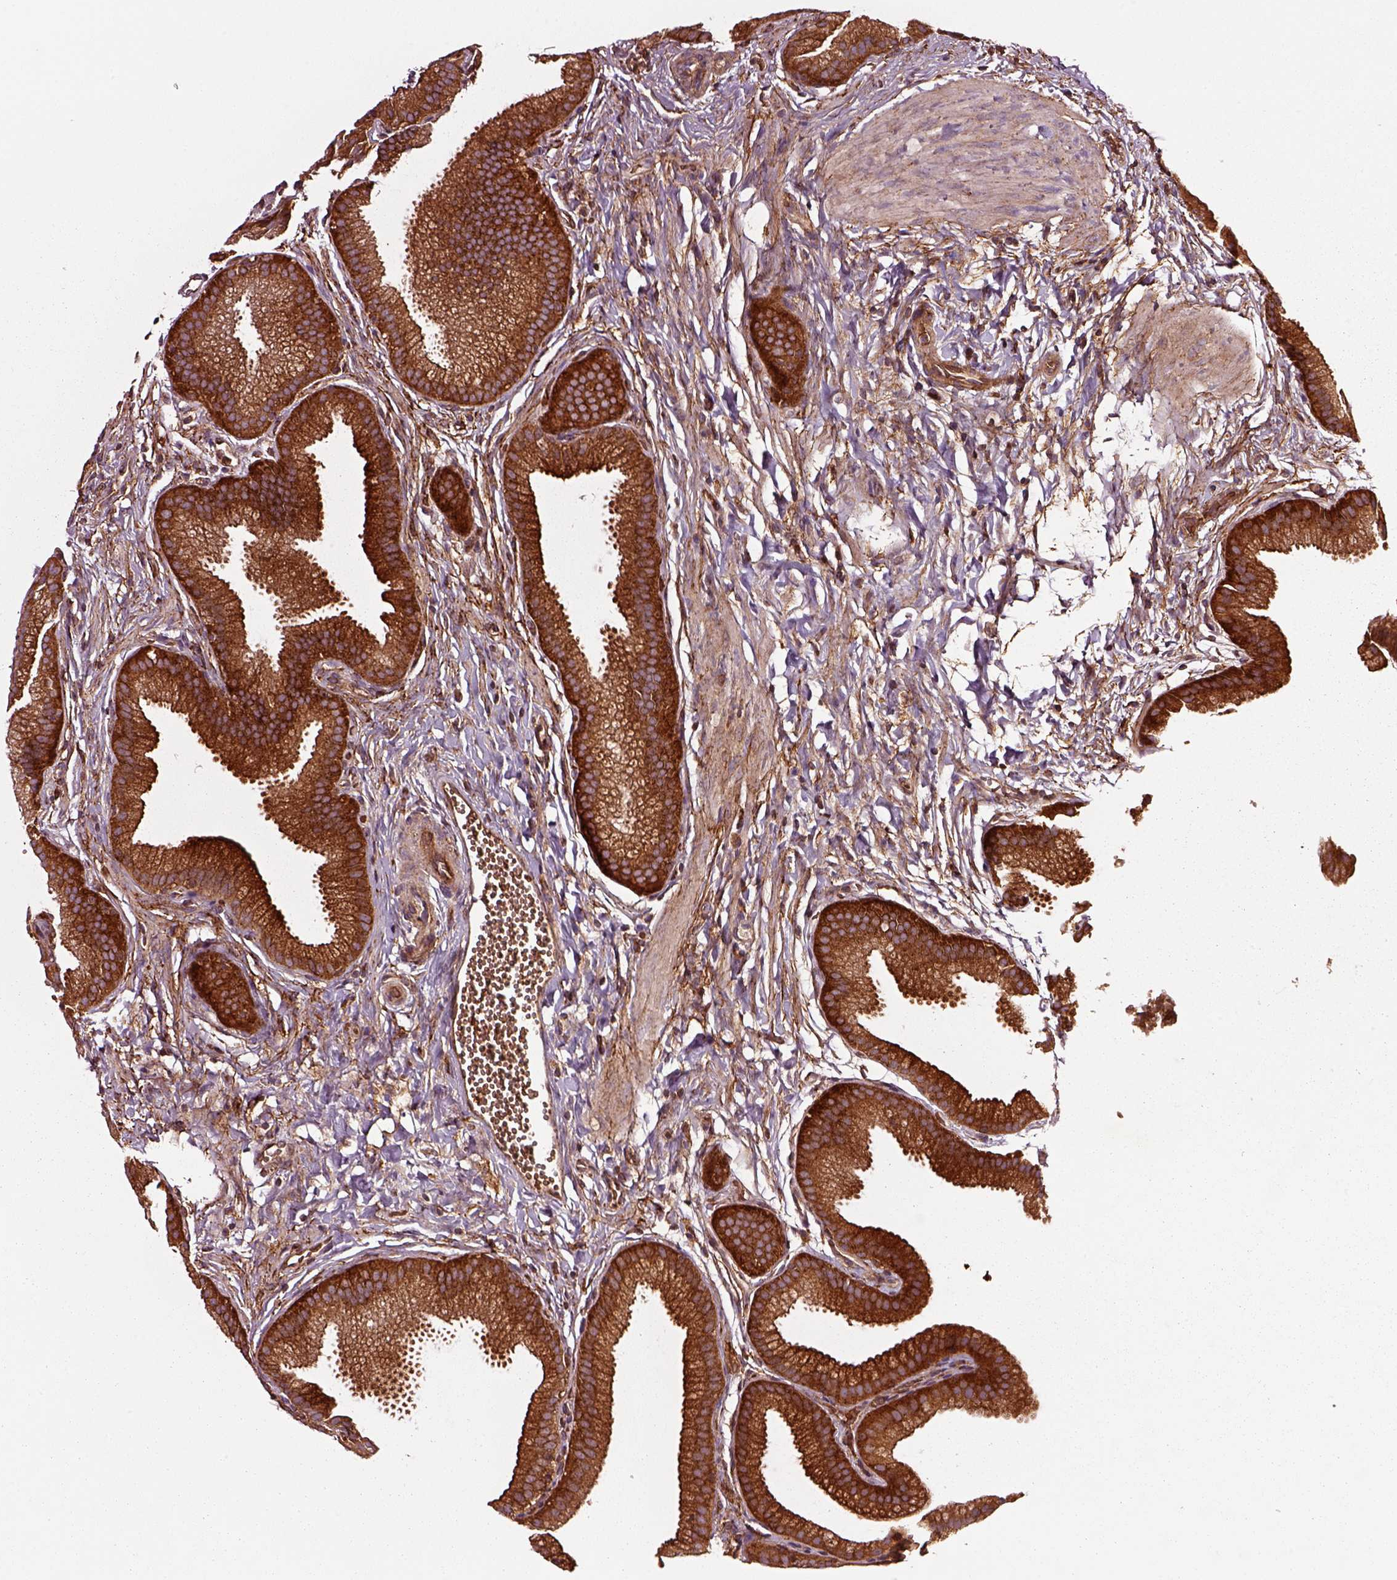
{"staining": {"intensity": "strong", "quantity": ">75%", "location": "cytoplasmic/membranous"}, "tissue": "gallbladder", "cell_type": "Glandular cells", "image_type": "normal", "snomed": [{"axis": "morphology", "description": "Normal tissue, NOS"}, {"axis": "topography", "description": "Gallbladder"}], "caption": "Immunohistochemistry (IHC) of normal gallbladder displays high levels of strong cytoplasmic/membranous expression in approximately >75% of glandular cells. (DAB (3,3'-diaminobenzidine) IHC, brown staining for protein, blue staining for nuclei).", "gene": "WASHC2A", "patient": {"sex": "female", "age": 63}}